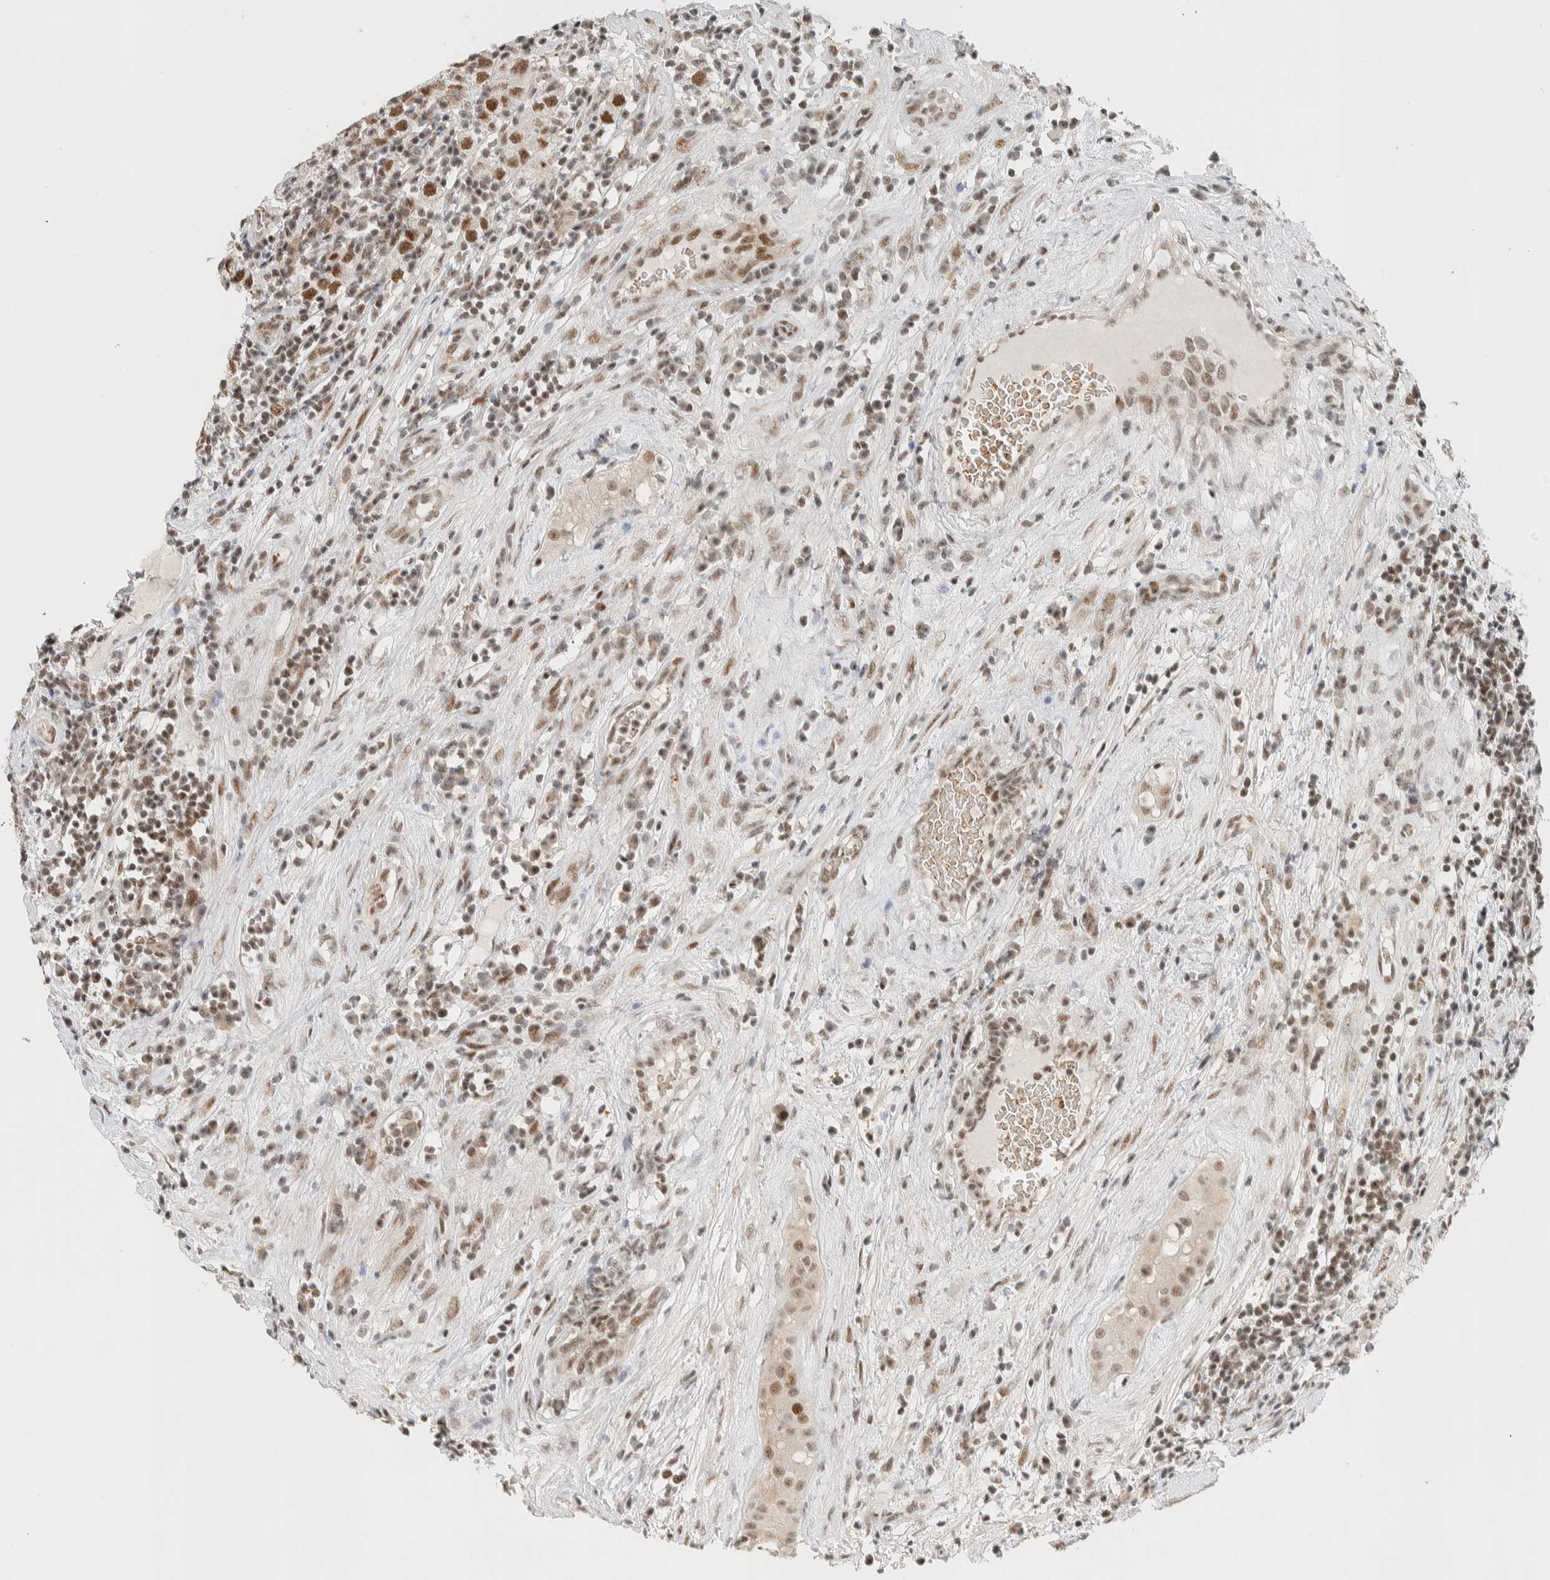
{"staining": {"intensity": "strong", "quantity": ">75%", "location": "nuclear"}, "tissue": "testis cancer", "cell_type": "Tumor cells", "image_type": "cancer", "snomed": [{"axis": "morphology", "description": "Seminoma, NOS"}, {"axis": "morphology", "description": "Carcinoma, Embryonal, NOS"}, {"axis": "topography", "description": "Testis"}], "caption": "This image displays immunohistochemistry (IHC) staining of human testis cancer (embryonal carcinoma), with high strong nuclear staining in about >75% of tumor cells.", "gene": "ZBTB2", "patient": {"sex": "male", "age": 28}}